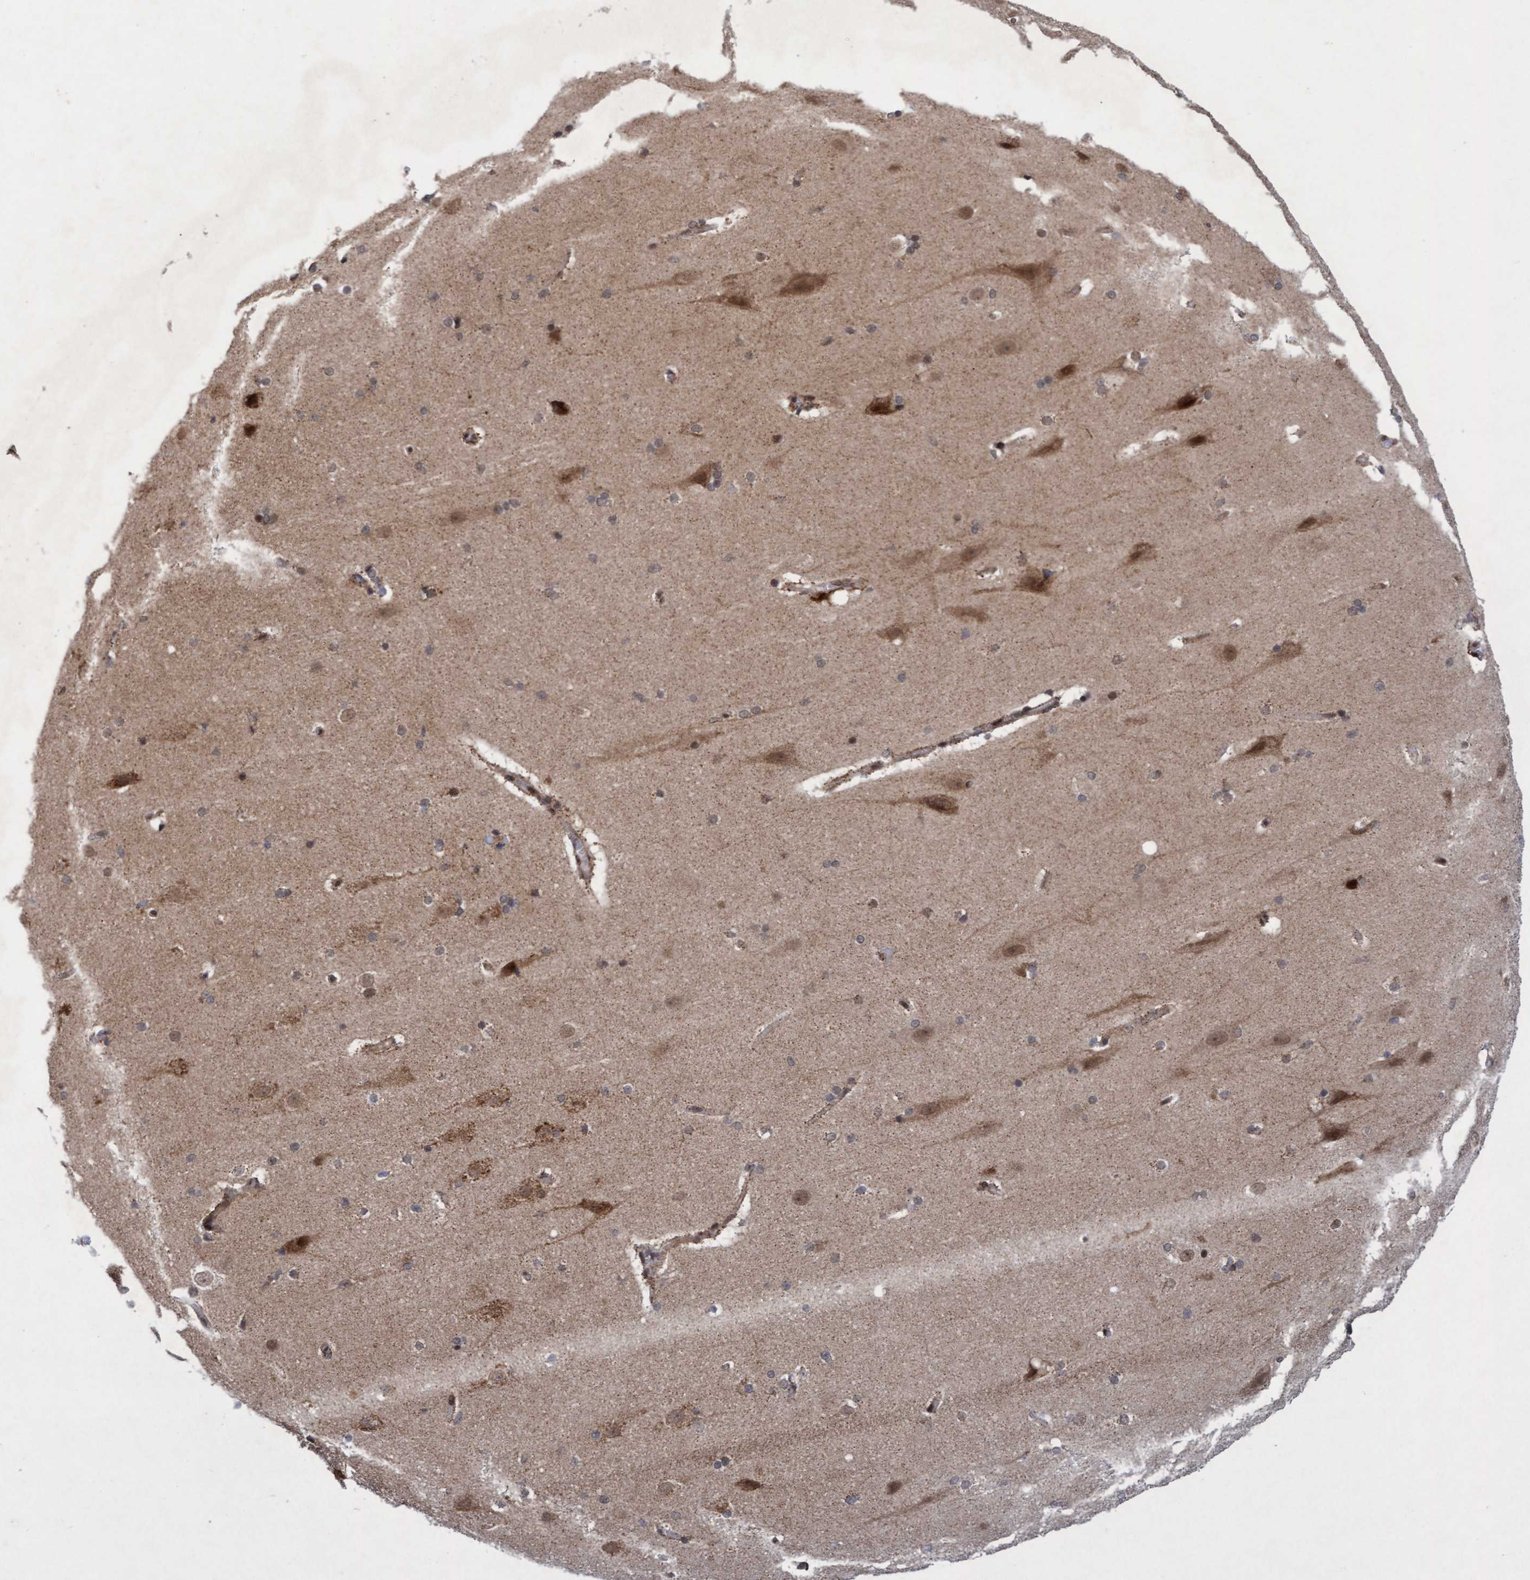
{"staining": {"intensity": "moderate", "quantity": ">75%", "location": "nuclear"}, "tissue": "cerebral cortex", "cell_type": "Endothelial cells", "image_type": "normal", "snomed": [{"axis": "morphology", "description": "Normal tissue, NOS"}, {"axis": "topography", "description": "Cerebral cortex"}, {"axis": "topography", "description": "Hippocampus"}], "caption": "Immunohistochemistry (DAB (3,3'-diaminobenzidine)) staining of unremarkable human cerebral cortex reveals moderate nuclear protein staining in about >75% of endothelial cells. The protein is stained brown, and the nuclei are stained in blue (DAB (3,3'-diaminobenzidine) IHC with brightfield microscopy, high magnification).", "gene": "TANC2", "patient": {"sex": "female", "age": 19}}